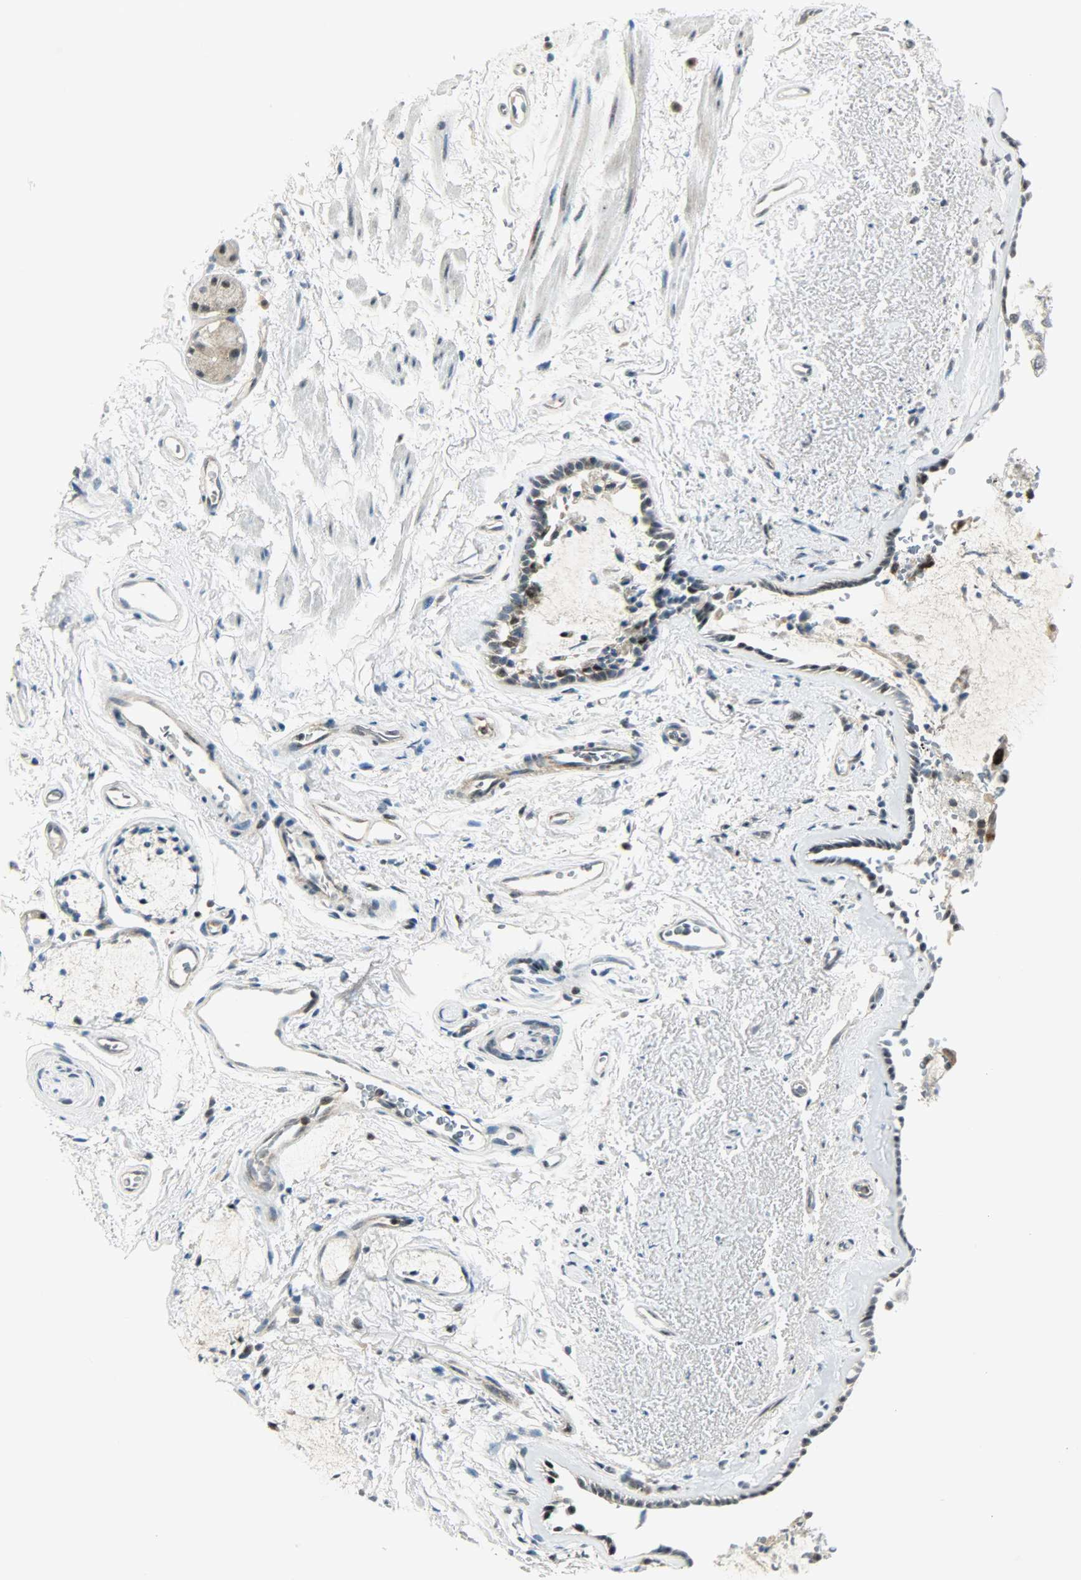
{"staining": {"intensity": "negative", "quantity": "none", "location": "none"}, "tissue": "bronchus", "cell_type": "Respiratory epithelial cells", "image_type": "normal", "snomed": [{"axis": "morphology", "description": "Normal tissue, NOS"}, {"axis": "morphology", "description": "Adenocarcinoma, NOS"}, {"axis": "topography", "description": "Bronchus"}, {"axis": "topography", "description": "Lung"}], "caption": "Immunohistochemistry (IHC) of unremarkable human bronchus exhibits no expression in respiratory epithelial cells. The staining is performed using DAB (3,3'-diaminobenzidine) brown chromogen with nuclei counter-stained in using hematoxylin.", "gene": "IL15", "patient": {"sex": "male", "age": 71}}